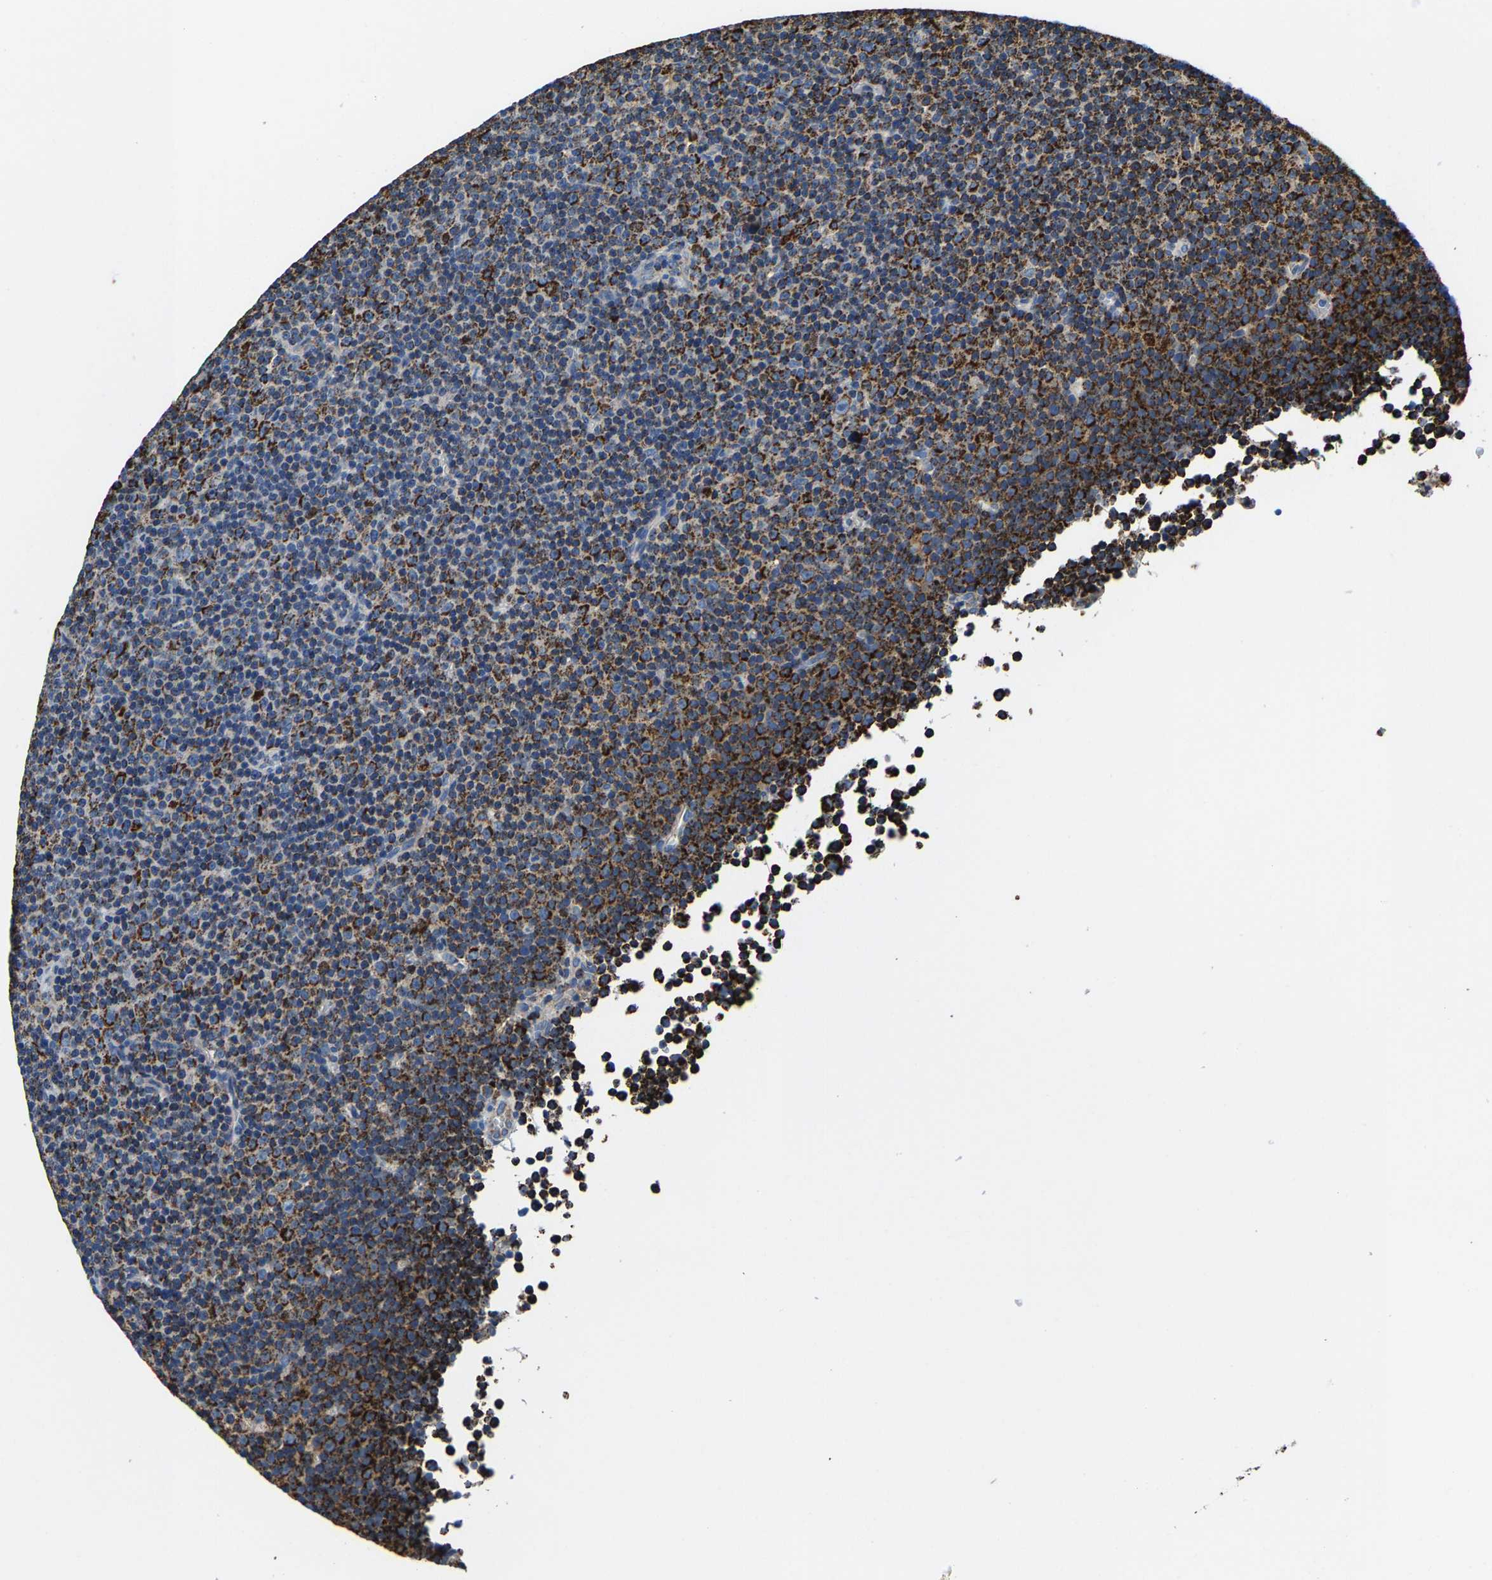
{"staining": {"intensity": "strong", "quantity": ">75%", "location": "cytoplasmic/membranous"}, "tissue": "lymphoma", "cell_type": "Tumor cells", "image_type": "cancer", "snomed": [{"axis": "morphology", "description": "Malignant lymphoma, non-Hodgkin's type, Low grade"}, {"axis": "topography", "description": "Lymph node"}], "caption": "Low-grade malignant lymphoma, non-Hodgkin's type stained for a protein (brown) displays strong cytoplasmic/membranous positive expression in about >75% of tumor cells.", "gene": "SHMT2", "patient": {"sex": "female", "age": 67}}